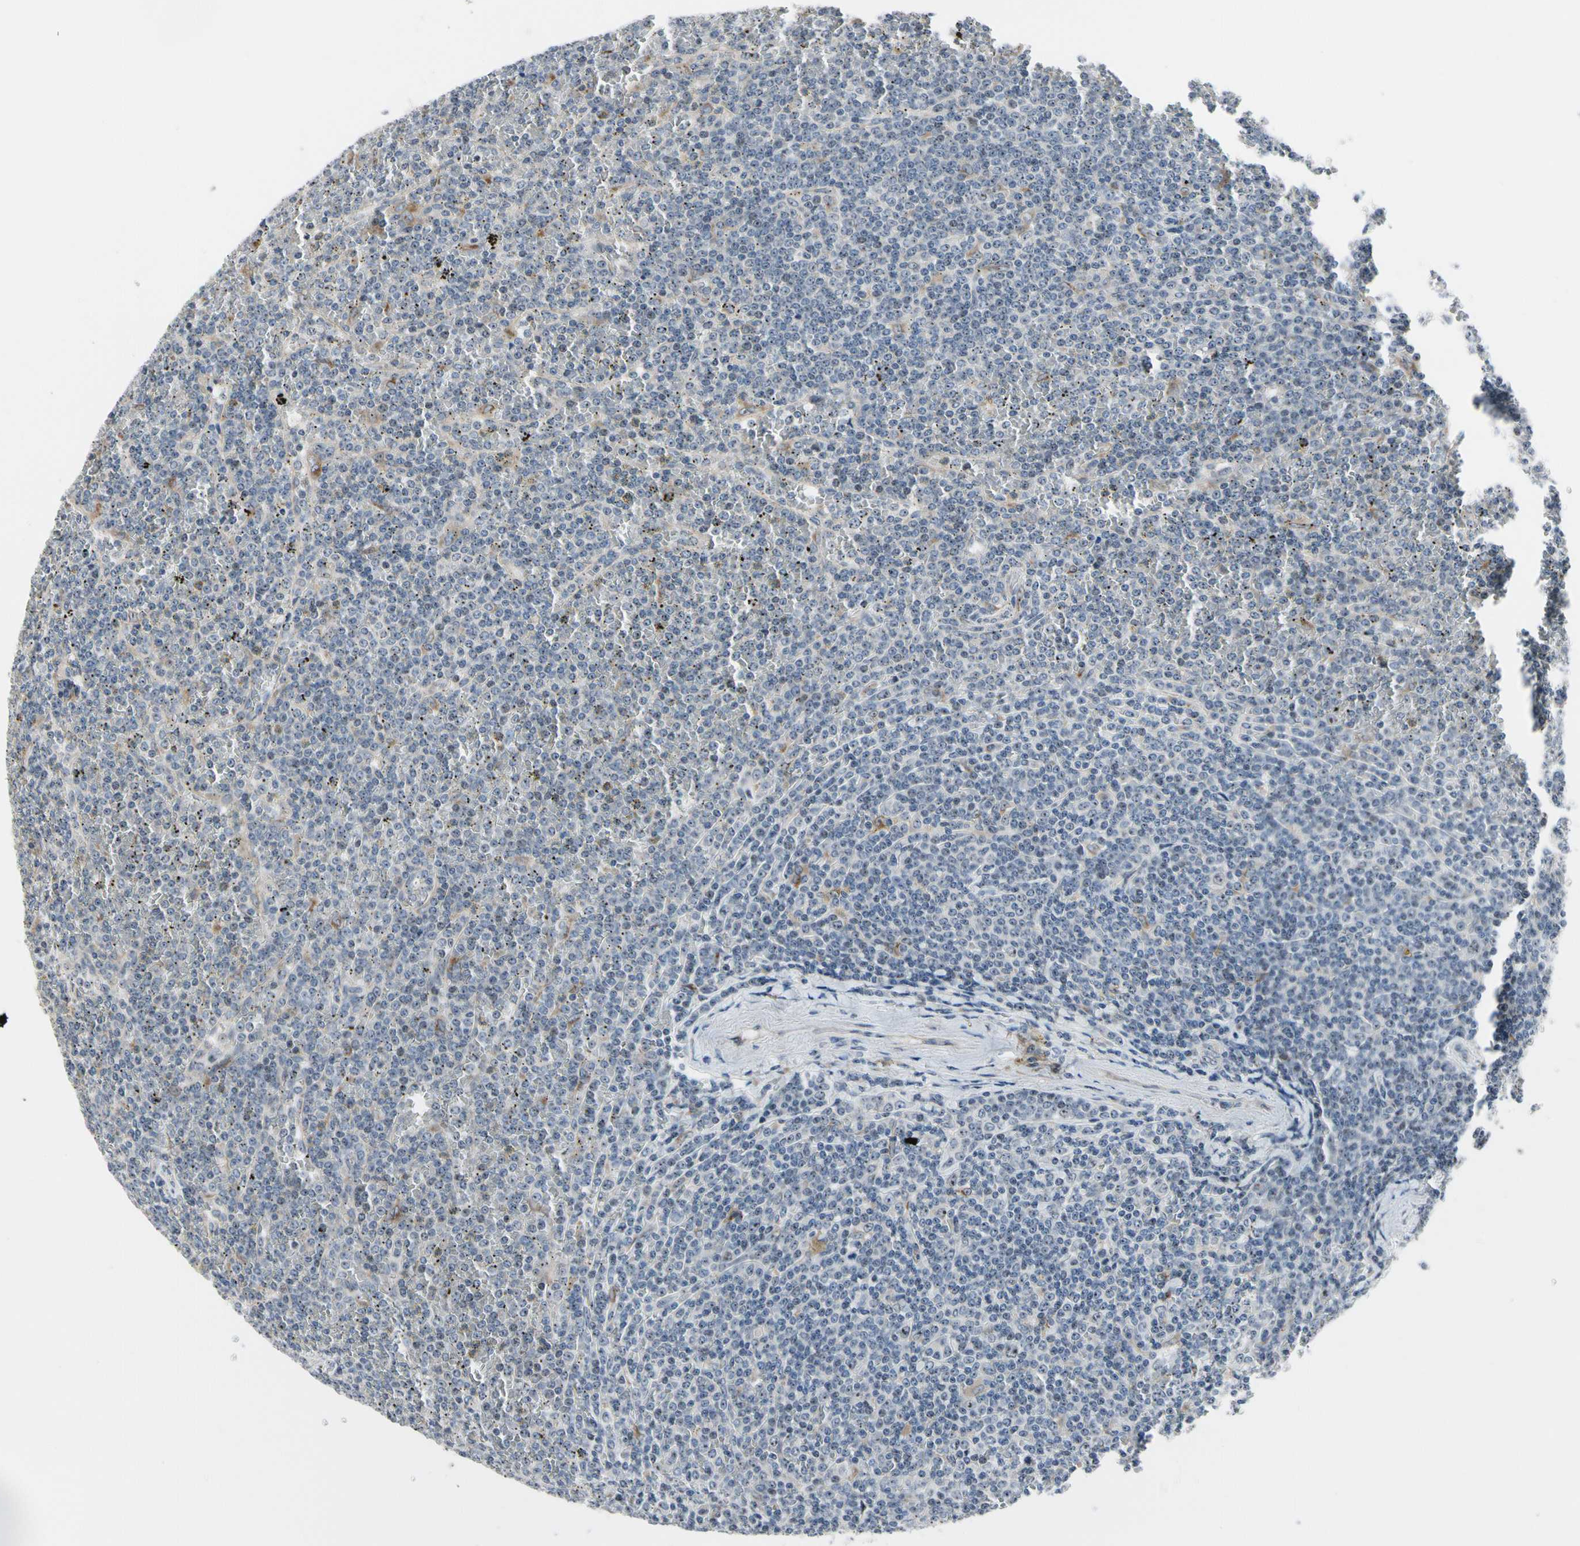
{"staining": {"intensity": "weak", "quantity": "25%-75%", "location": "cytoplasmic/membranous"}, "tissue": "lymphoma", "cell_type": "Tumor cells", "image_type": "cancer", "snomed": [{"axis": "morphology", "description": "Malignant lymphoma, non-Hodgkin's type, Low grade"}, {"axis": "topography", "description": "Spleen"}], "caption": "Malignant lymphoma, non-Hodgkin's type (low-grade) stained for a protein (brown) reveals weak cytoplasmic/membranous positive positivity in approximately 25%-75% of tumor cells.", "gene": "TMED7", "patient": {"sex": "female", "age": 19}}